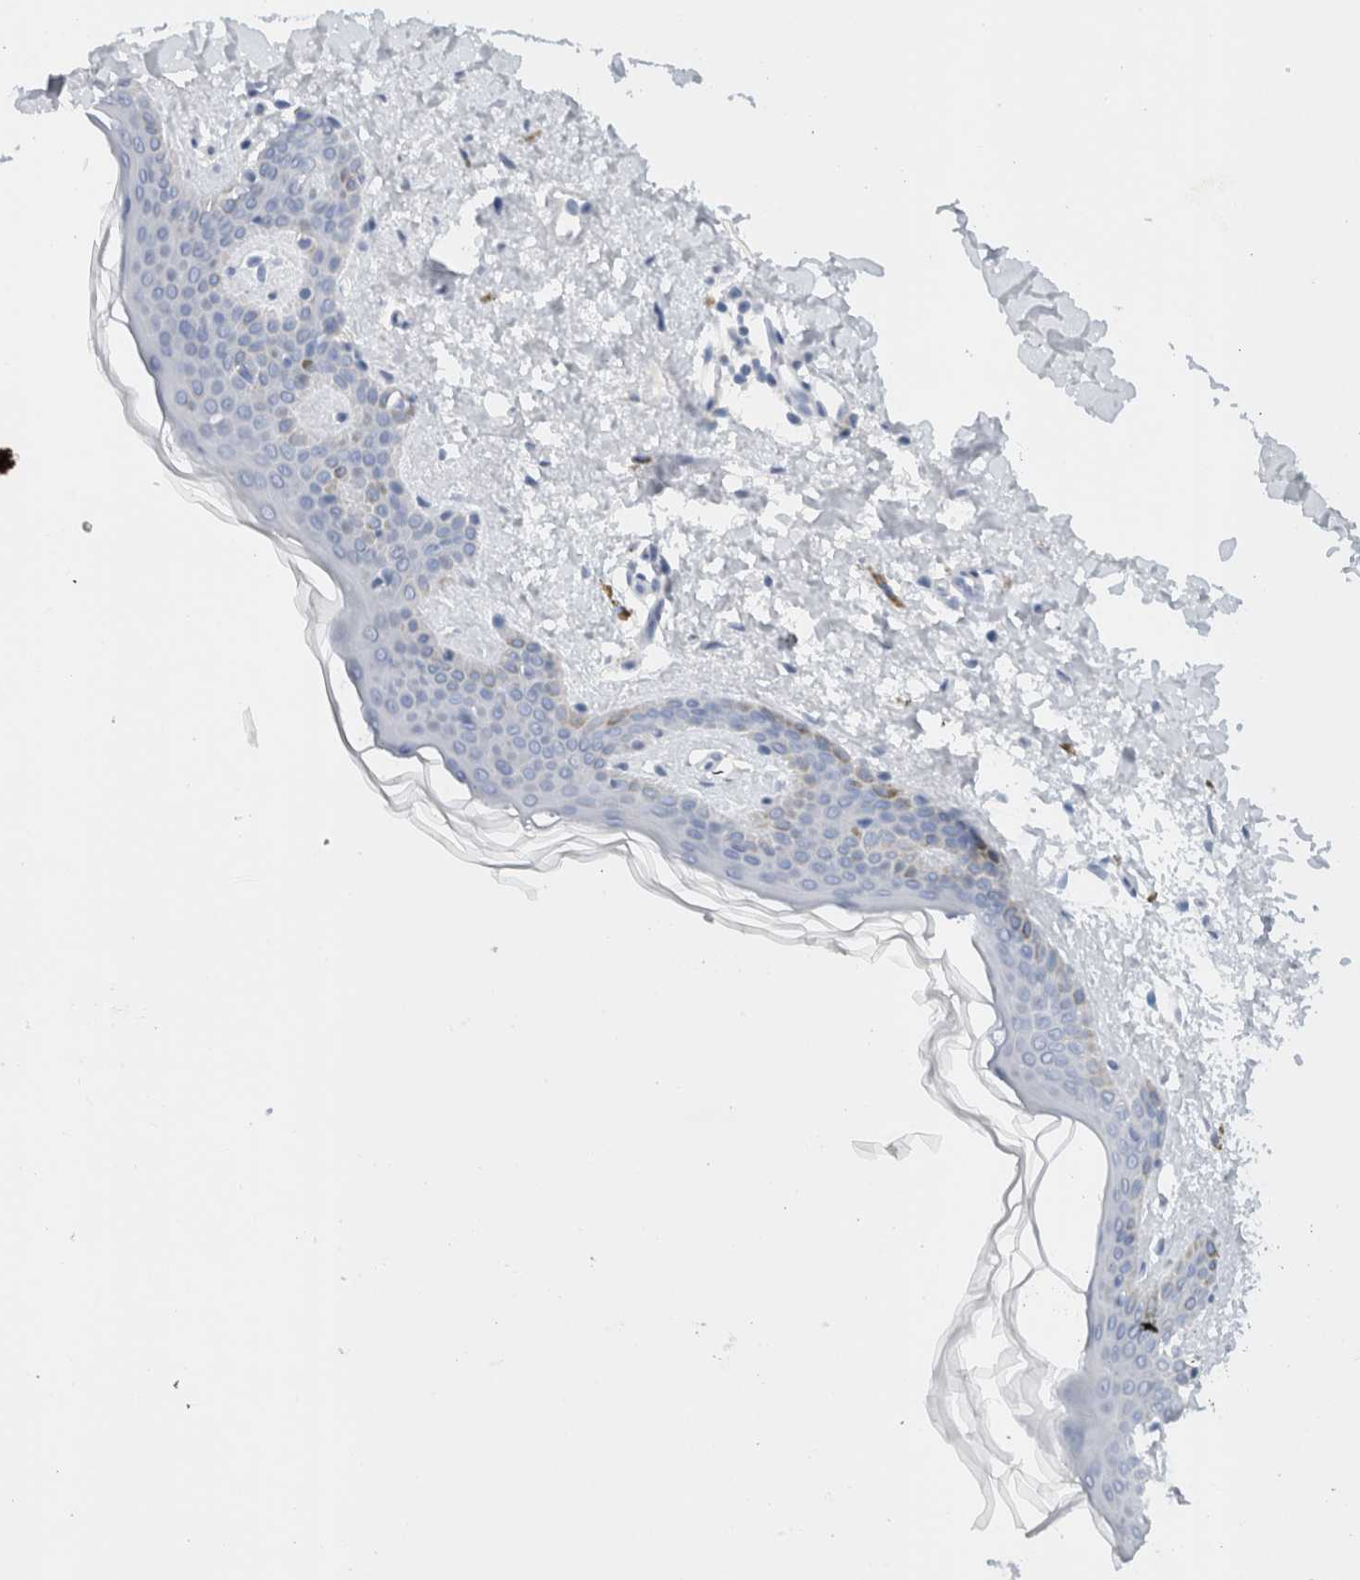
{"staining": {"intensity": "negative", "quantity": "none", "location": "none"}, "tissue": "skin", "cell_type": "Fibroblasts", "image_type": "normal", "snomed": [{"axis": "morphology", "description": "Normal tissue, NOS"}, {"axis": "topography", "description": "Skin"}], "caption": "This is an immunohistochemistry photomicrograph of benign skin. There is no staining in fibroblasts.", "gene": "AMPD1", "patient": {"sex": "female", "age": 46}}